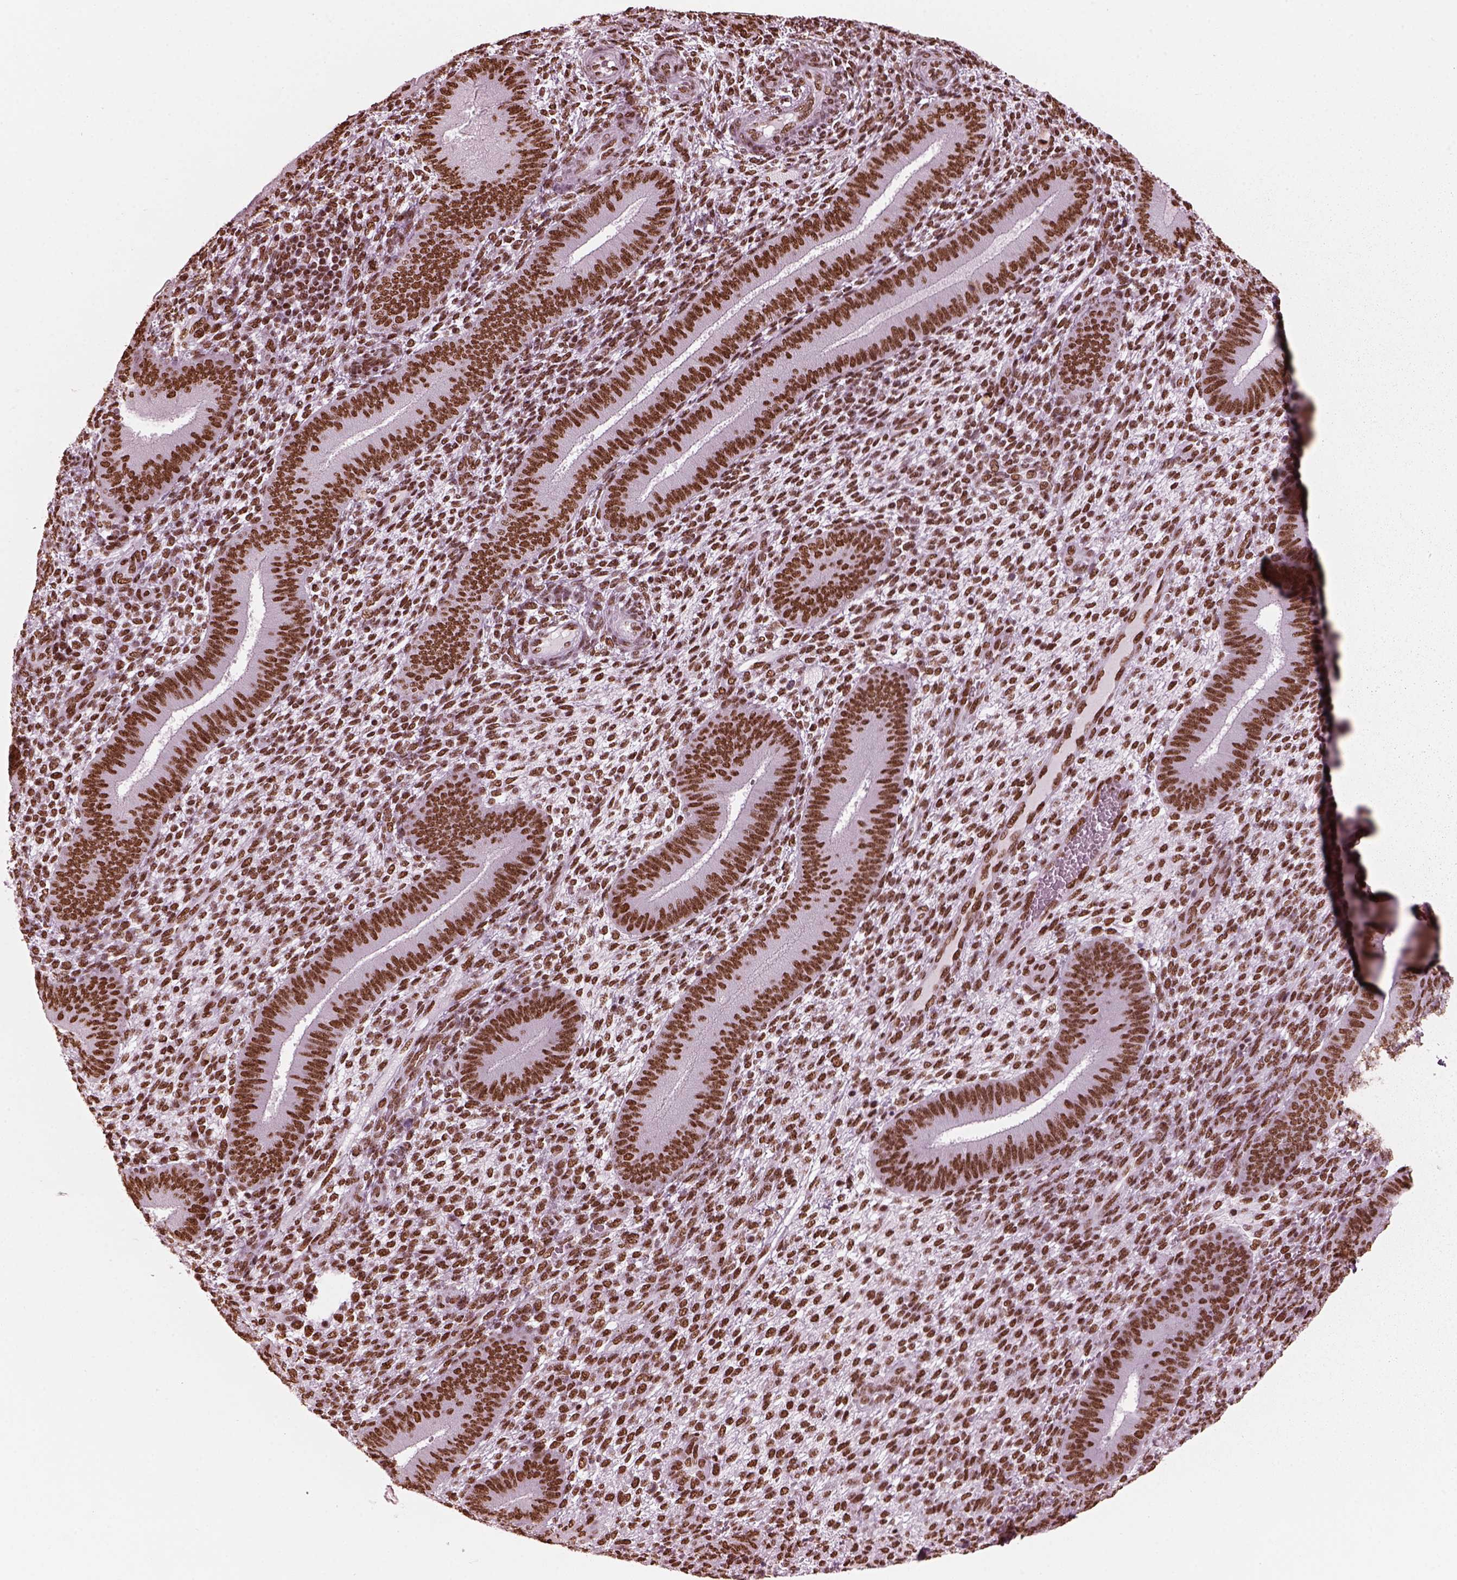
{"staining": {"intensity": "strong", "quantity": ">75%", "location": "nuclear"}, "tissue": "endometrium", "cell_type": "Cells in endometrial stroma", "image_type": "normal", "snomed": [{"axis": "morphology", "description": "Normal tissue, NOS"}, {"axis": "topography", "description": "Endometrium"}], "caption": "Benign endometrium was stained to show a protein in brown. There is high levels of strong nuclear staining in about >75% of cells in endometrial stroma.", "gene": "CBFA2T3", "patient": {"sex": "female", "age": 39}}